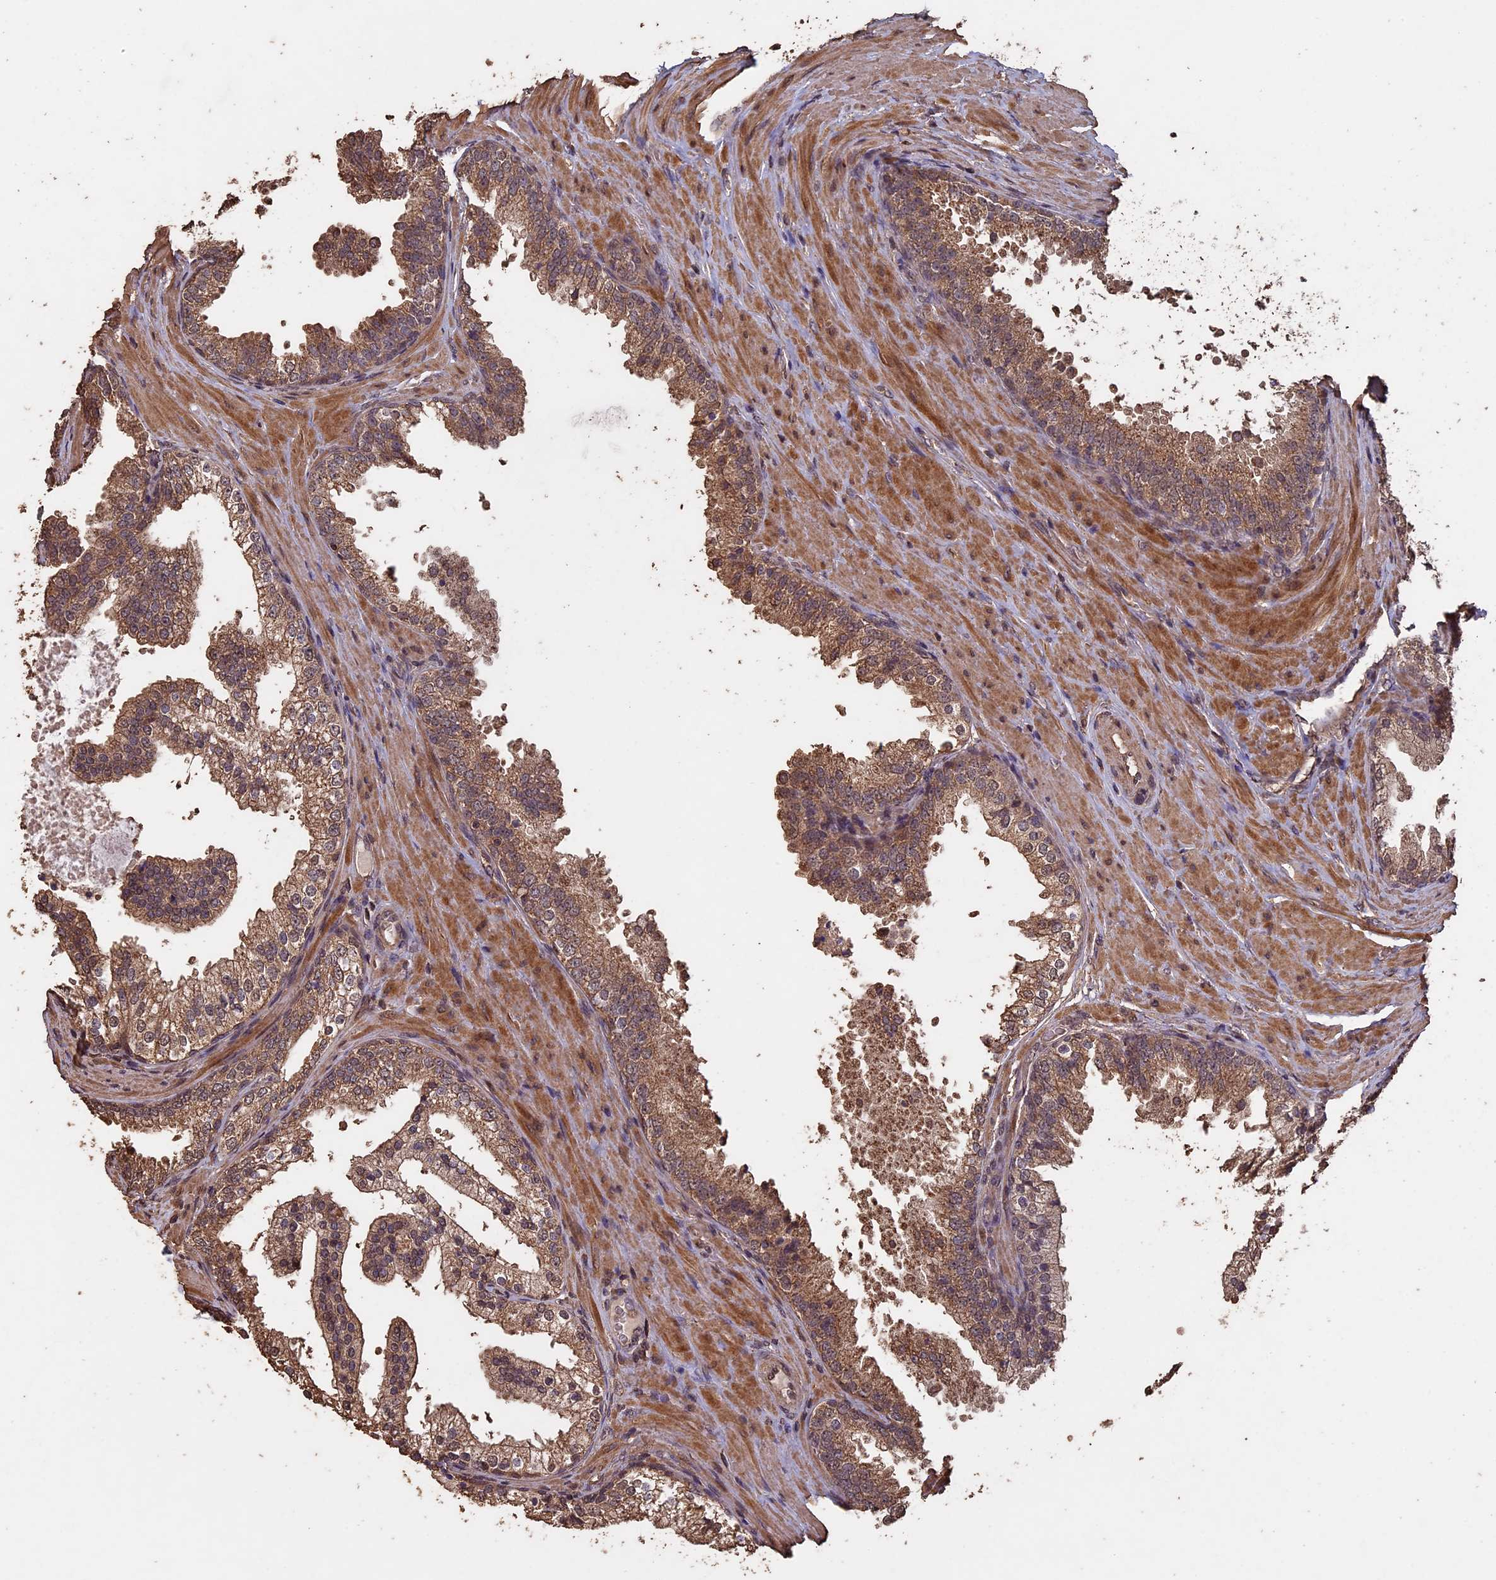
{"staining": {"intensity": "moderate", "quantity": ">75%", "location": "cytoplasmic/membranous,nuclear"}, "tissue": "prostate", "cell_type": "Glandular cells", "image_type": "normal", "snomed": [{"axis": "morphology", "description": "Normal tissue, NOS"}, {"axis": "topography", "description": "Prostate"}], "caption": "Immunohistochemical staining of unremarkable human prostate displays >75% levels of moderate cytoplasmic/membranous,nuclear protein expression in about >75% of glandular cells. (brown staining indicates protein expression, while blue staining denotes nuclei).", "gene": "HUNK", "patient": {"sex": "male", "age": 60}}